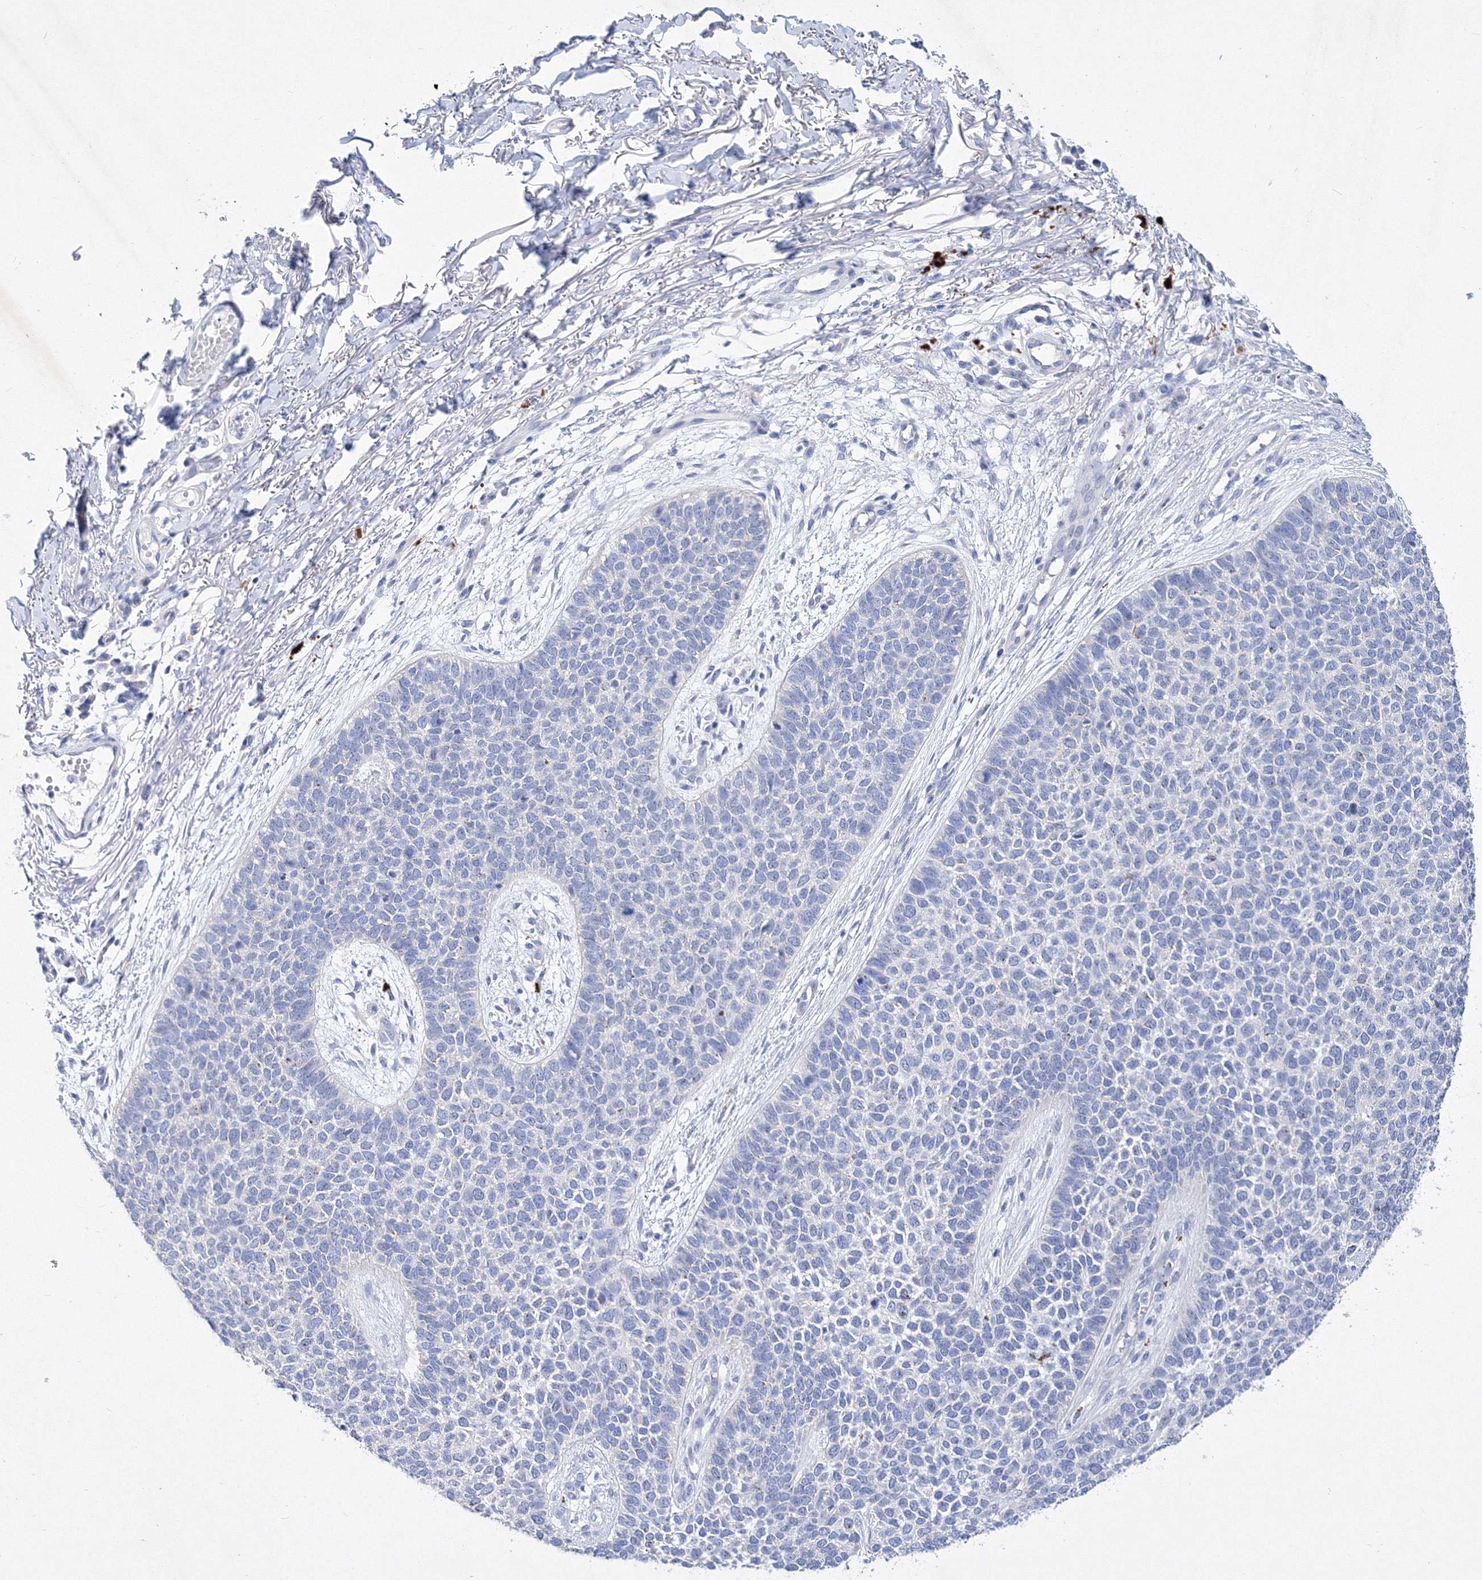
{"staining": {"intensity": "negative", "quantity": "none", "location": "none"}, "tissue": "skin cancer", "cell_type": "Tumor cells", "image_type": "cancer", "snomed": [{"axis": "morphology", "description": "Basal cell carcinoma"}, {"axis": "topography", "description": "Skin"}], "caption": "The IHC photomicrograph has no significant staining in tumor cells of skin cancer (basal cell carcinoma) tissue.", "gene": "GPN1", "patient": {"sex": "female", "age": 84}}